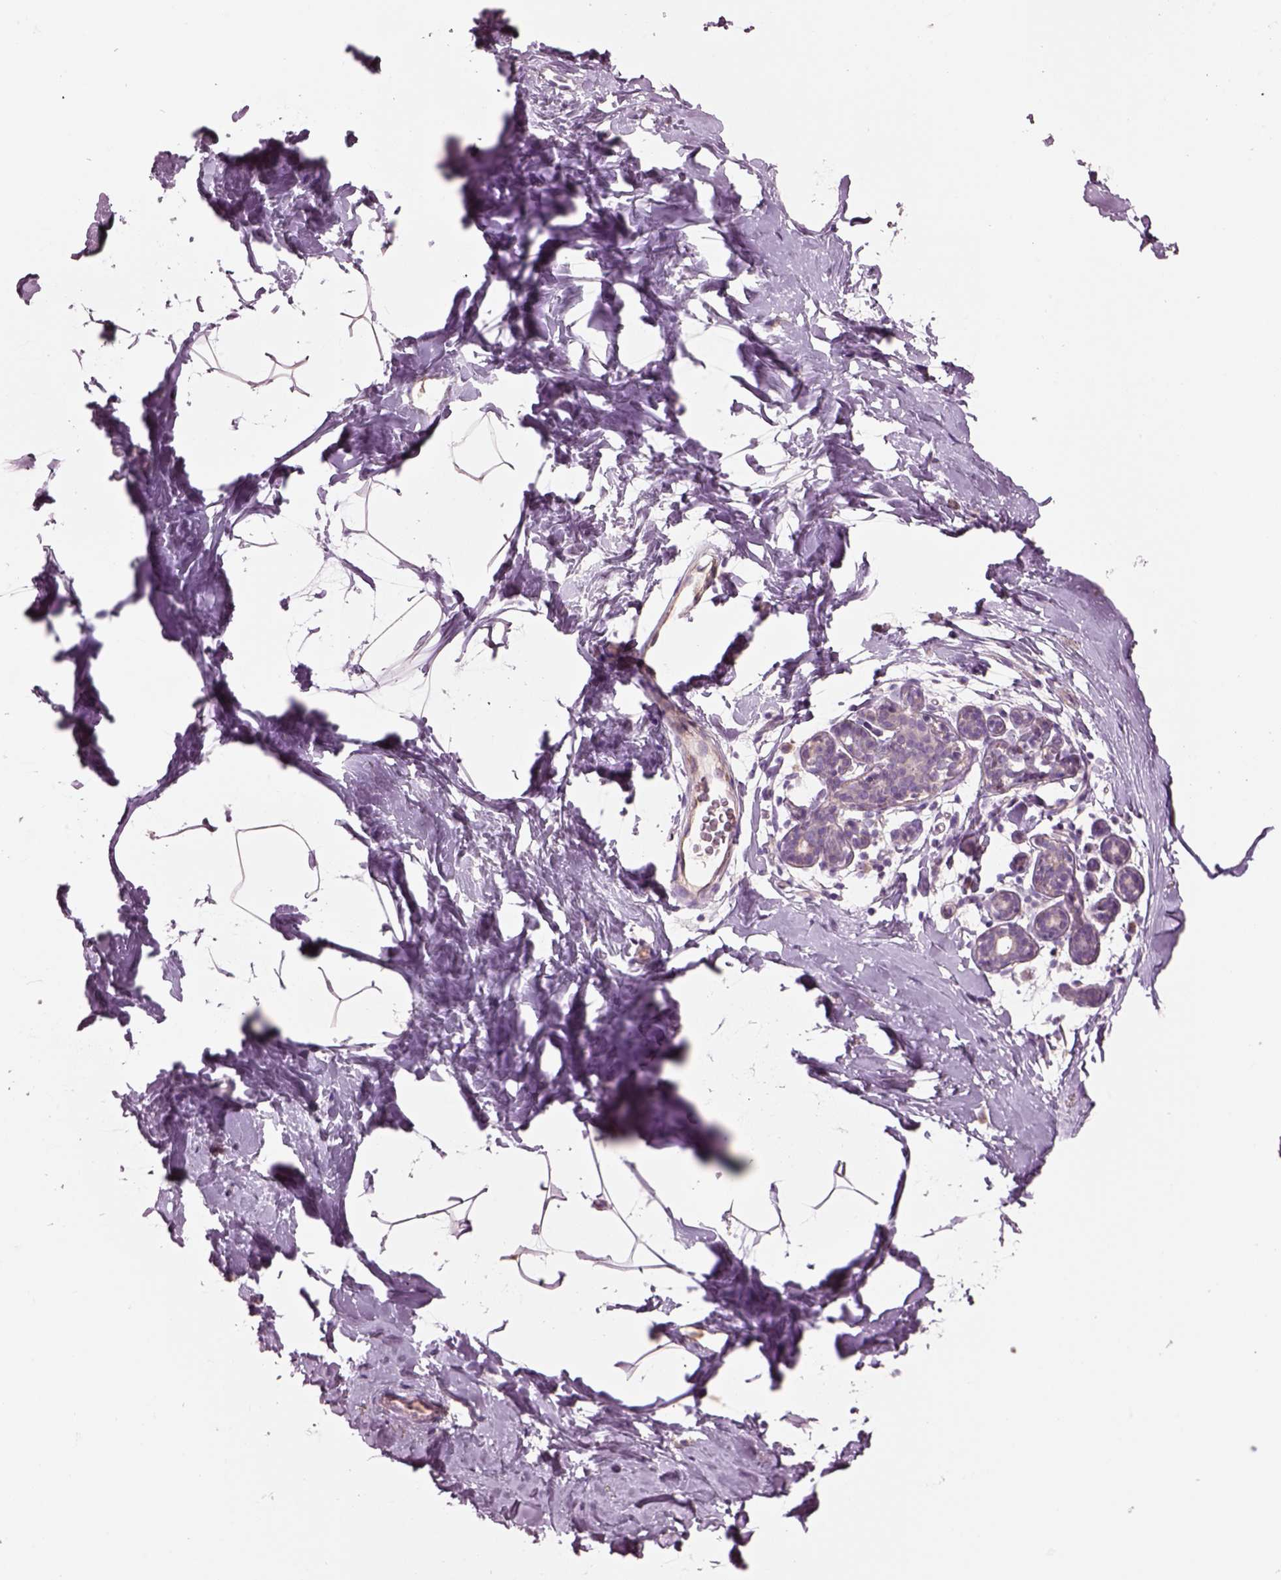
{"staining": {"intensity": "negative", "quantity": "none", "location": "none"}, "tissue": "breast", "cell_type": "Adipocytes", "image_type": "normal", "snomed": [{"axis": "morphology", "description": "Normal tissue, NOS"}, {"axis": "topography", "description": "Breast"}], "caption": "The photomicrograph reveals no staining of adipocytes in normal breast.", "gene": "PLPP7", "patient": {"sex": "female", "age": 32}}